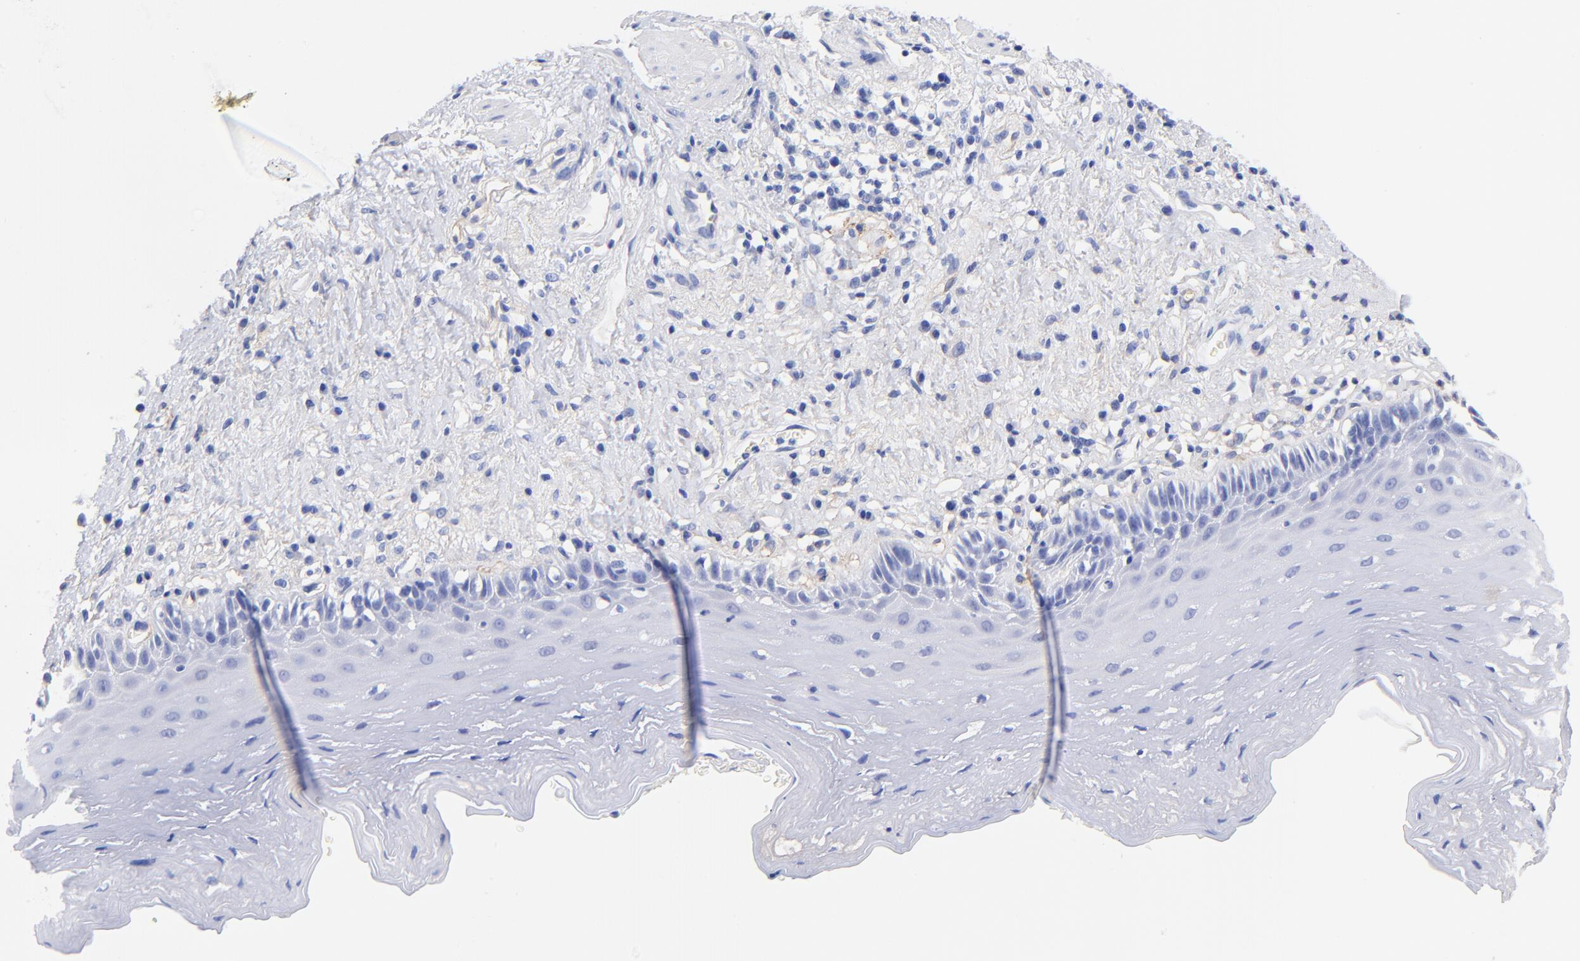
{"staining": {"intensity": "negative", "quantity": "none", "location": "none"}, "tissue": "esophagus", "cell_type": "Squamous epithelial cells", "image_type": "normal", "snomed": [{"axis": "morphology", "description": "Normal tissue, NOS"}, {"axis": "topography", "description": "Esophagus"}], "caption": "Squamous epithelial cells are negative for brown protein staining in unremarkable esophagus.", "gene": "SLC44A2", "patient": {"sex": "female", "age": 70}}